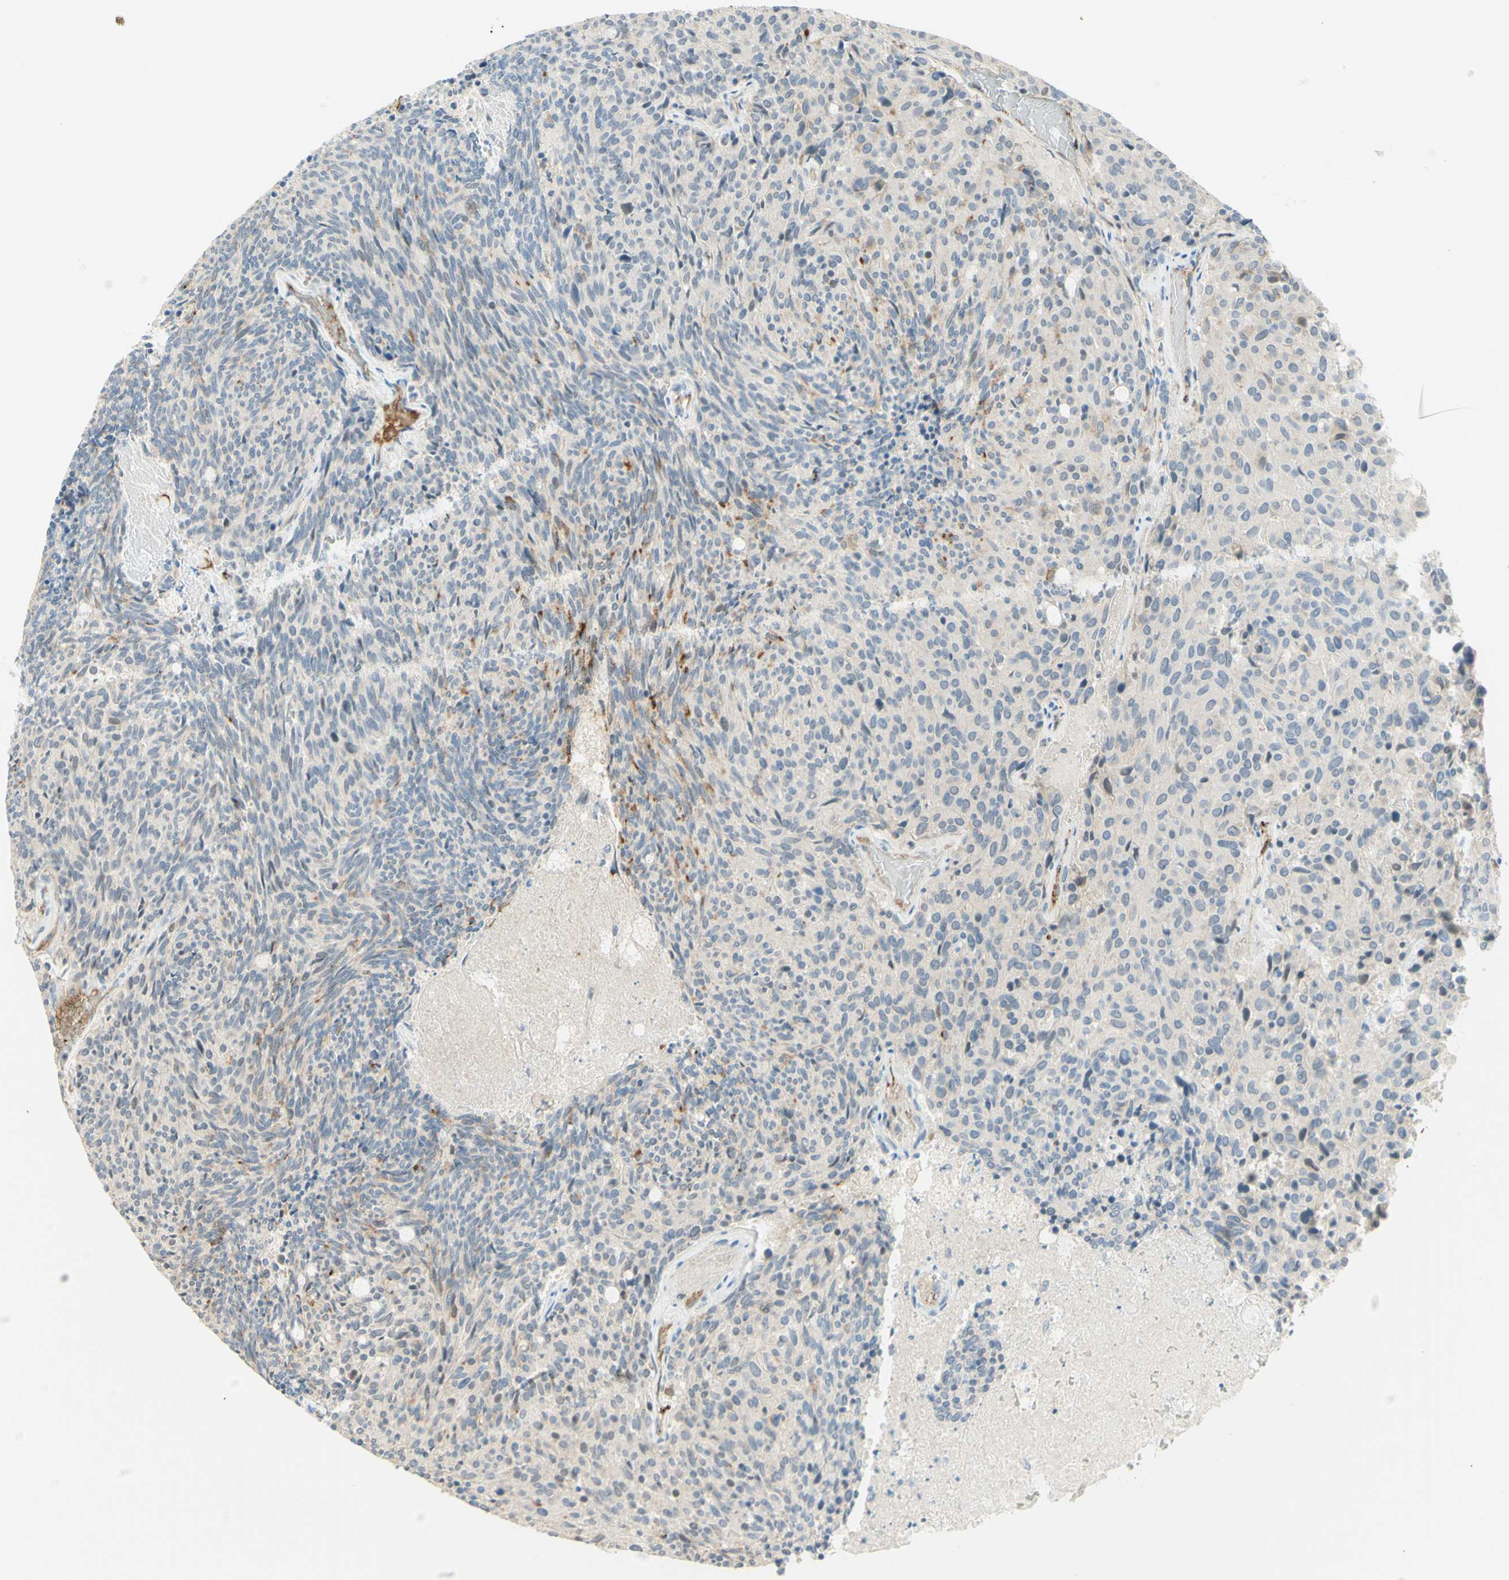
{"staining": {"intensity": "negative", "quantity": "none", "location": "none"}, "tissue": "carcinoid", "cell_type": "Tumor cells", "image_type": "cancer", "snomed": [{"axis": "morphology", "description": "Carcinoid, malignant, NOS"}, {"axis": "topography", "description": "Pancreas"}], "caption": "Protein analysis of carcinoid demonstrates no significant positivity in tumor cells.", "gene": "ANGPT2", "patient": {"sex": "female", "age": 54}}